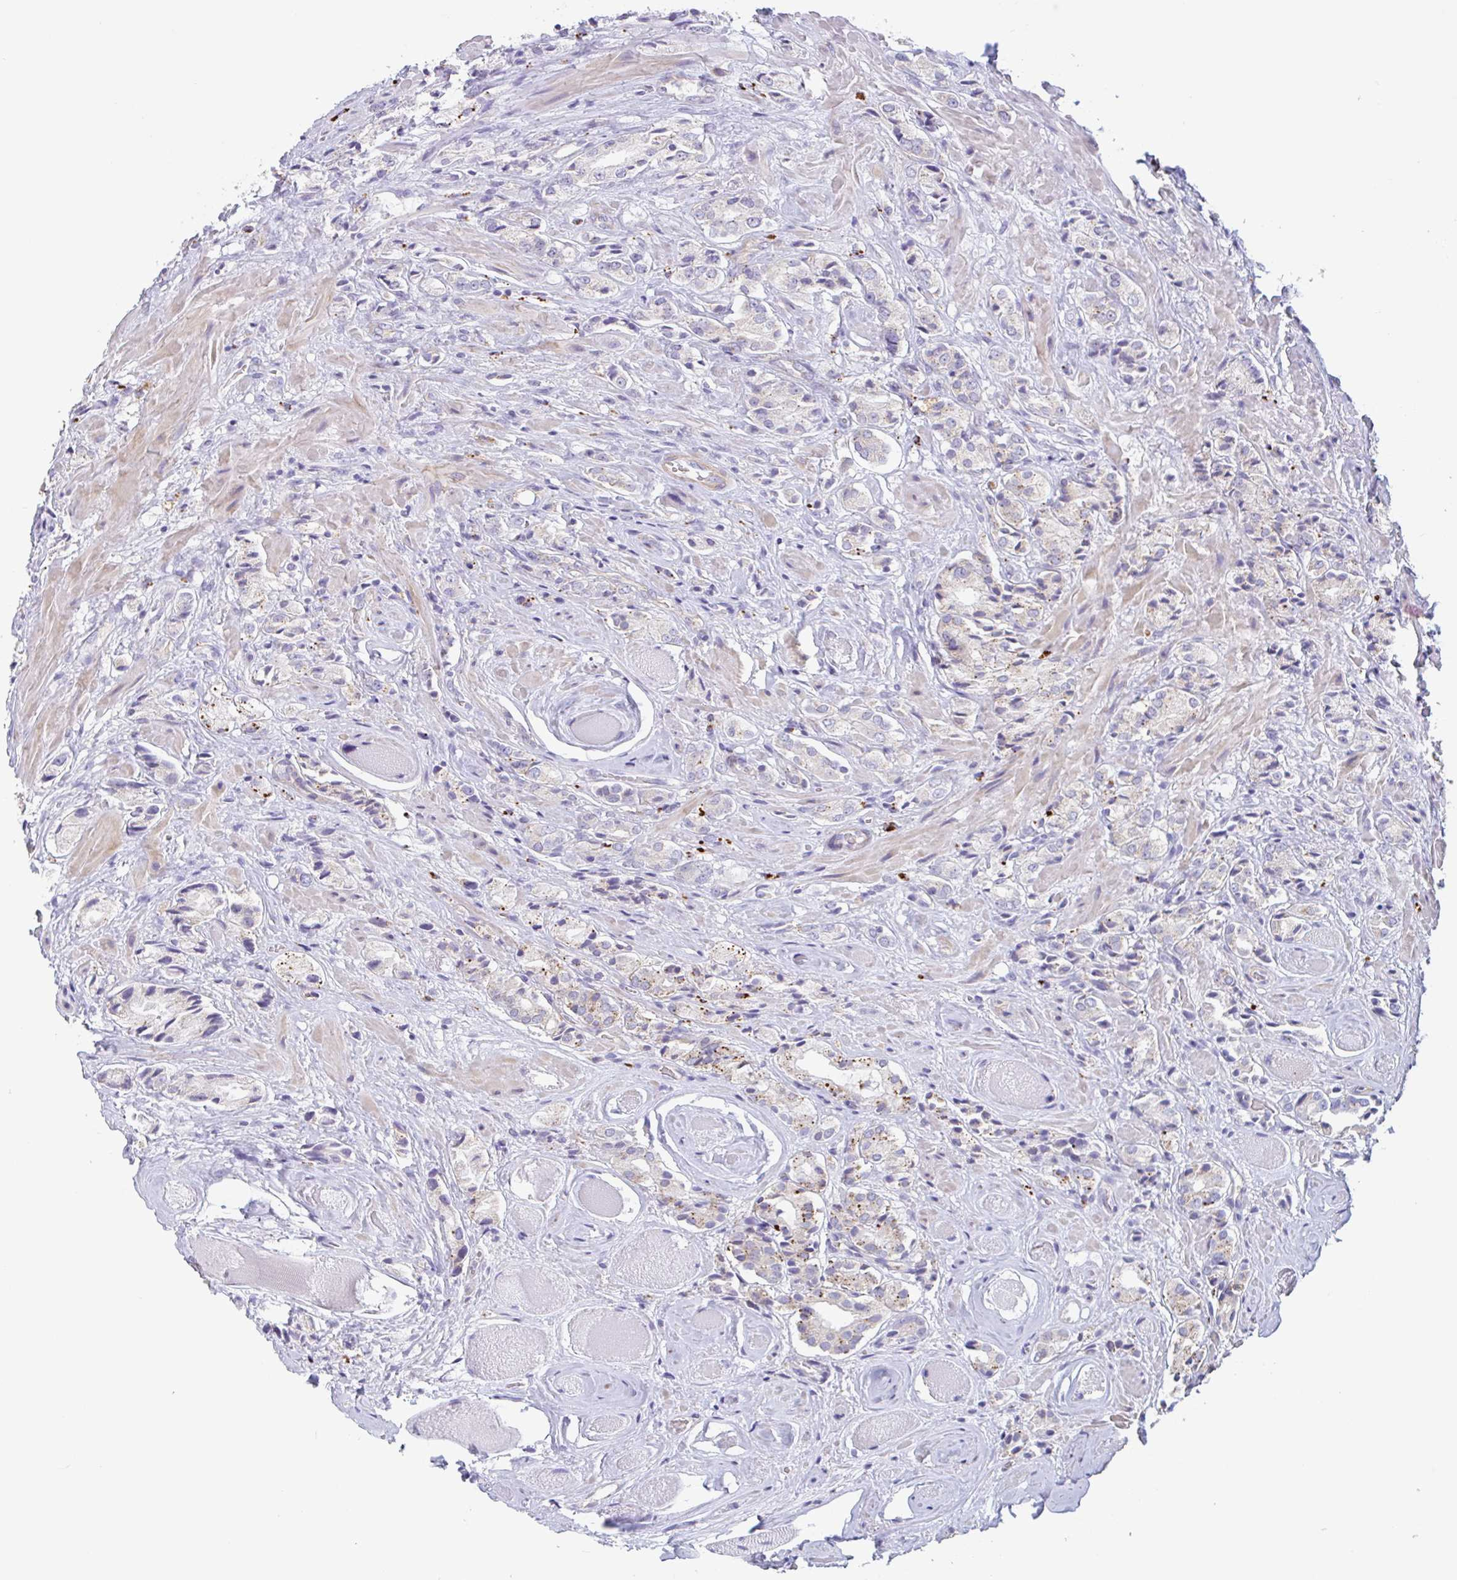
{"staining": {"intensity": "moderate", "quantity": "25%-75%", "location": "cytoplasmic/membranous"}, "tissue": "prostate cancer", "cell_type": "Tumor cells", "image_type": "cancer", "snomed": [{"axis": "morphology", "description": "Adenocarcinoma, High grade"}, {"axis": "topography", "description": "Prostate and seminal vesicle, NOS"}], "caption": "Human high-grade adenocarcinoma (prostate) stained with a brown dye displays moderate cytoplasmic/membranous positive staining in about 25%-75% of tumor cells.", "gene": "LENG9", "patient": {"sex": "male", "age": 64}}